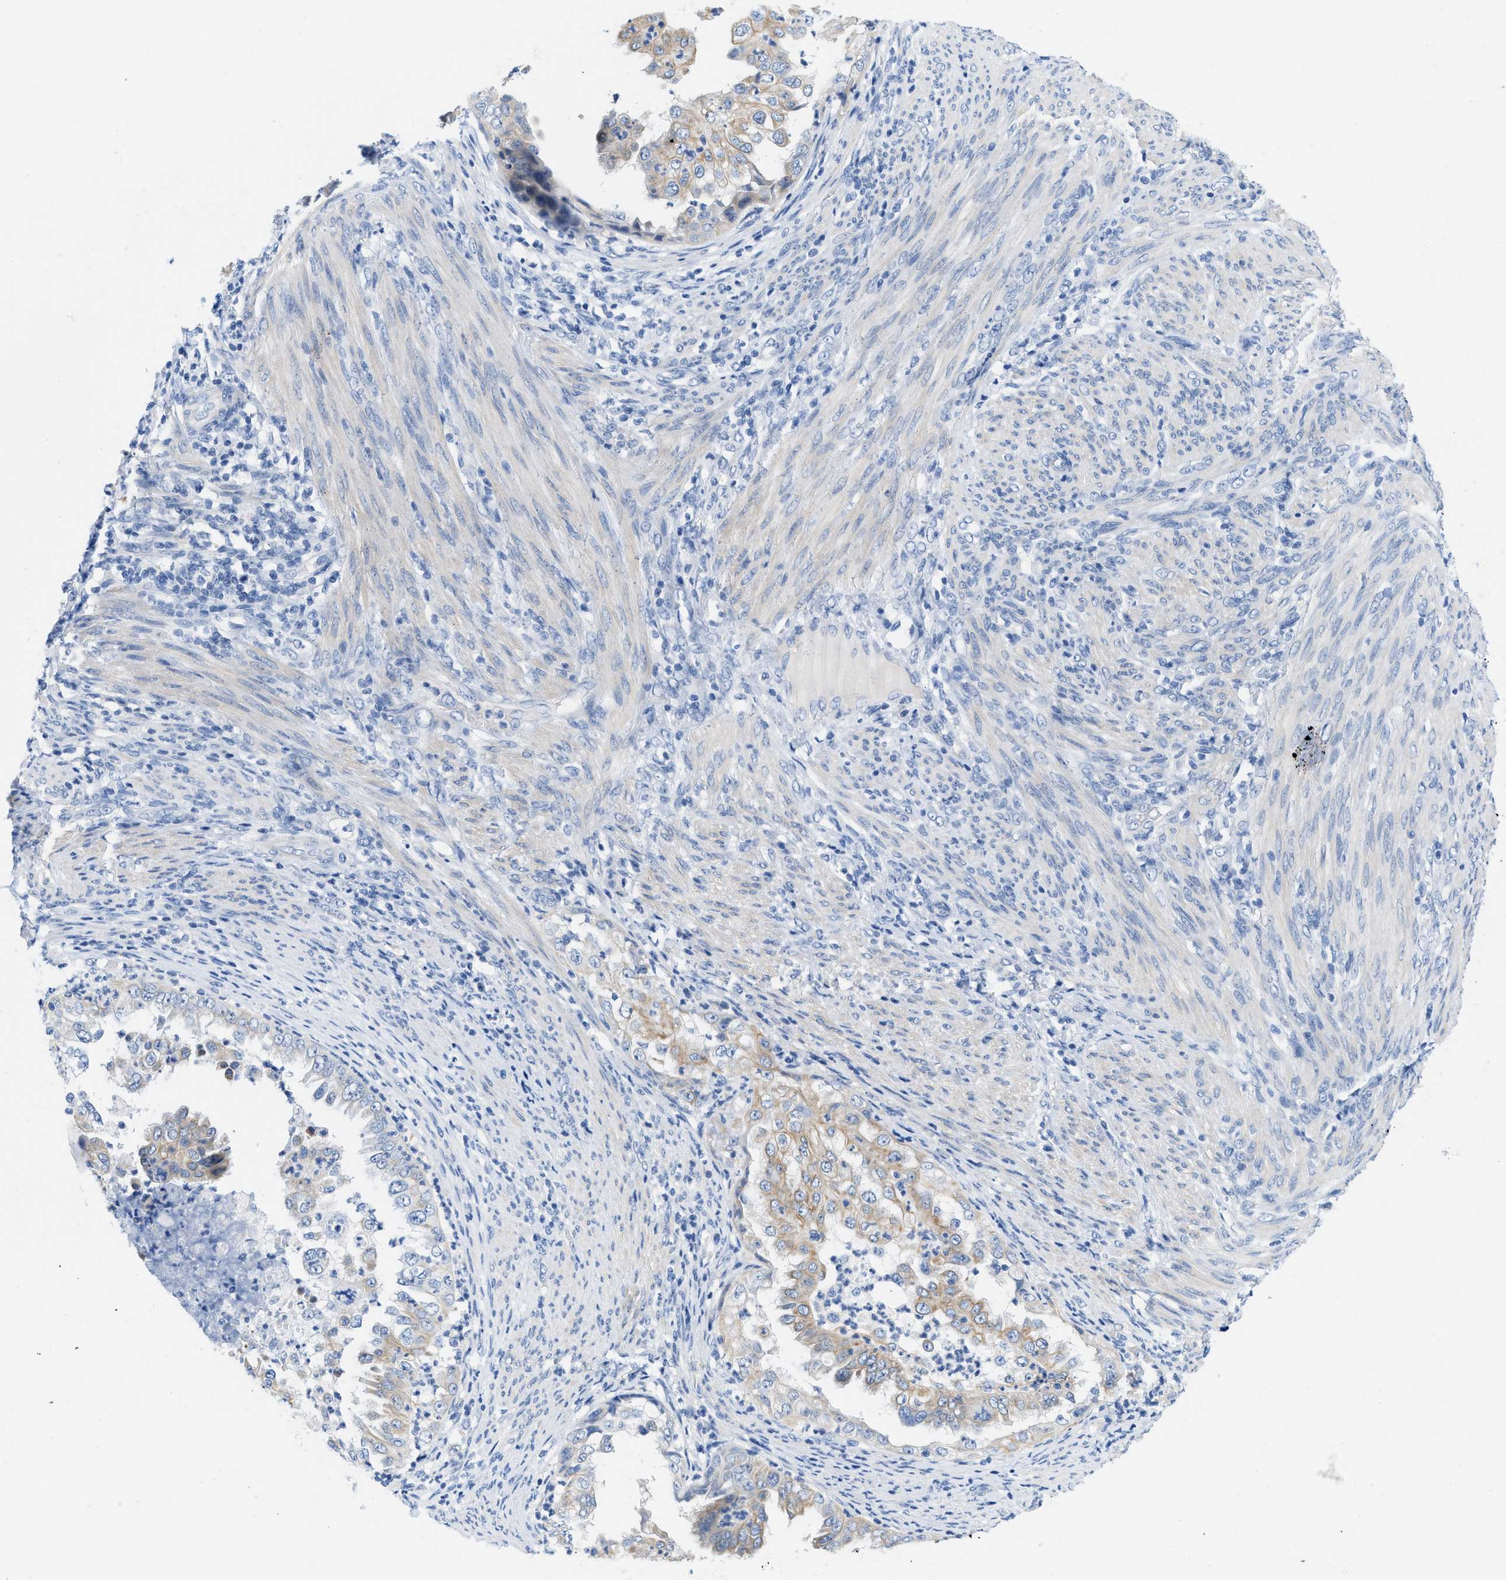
{"staining": {"intensity": "weak", "quantity": "25%-75%", "location": "cytoplasmic/membranous"}, "tissue": "endometrial cancer", "cell_type": "Tumor cells", "image_type": "cancer", "snomed": [{"axis": "morphology", "description": "Adenocarcinoma, NOS"}, {"axis": "topography", "description": "Endometrium"}], "caption": "This photomicrograph demonstrates immunohistochemistry (IHC) staining of human endometrial adenocarcinoma, with low weak cytoplasmic/membranous expression in about 25%-75% of tumor cells.", "gene": "BPGM", "patient": {"sex": "female", "age": 85}}